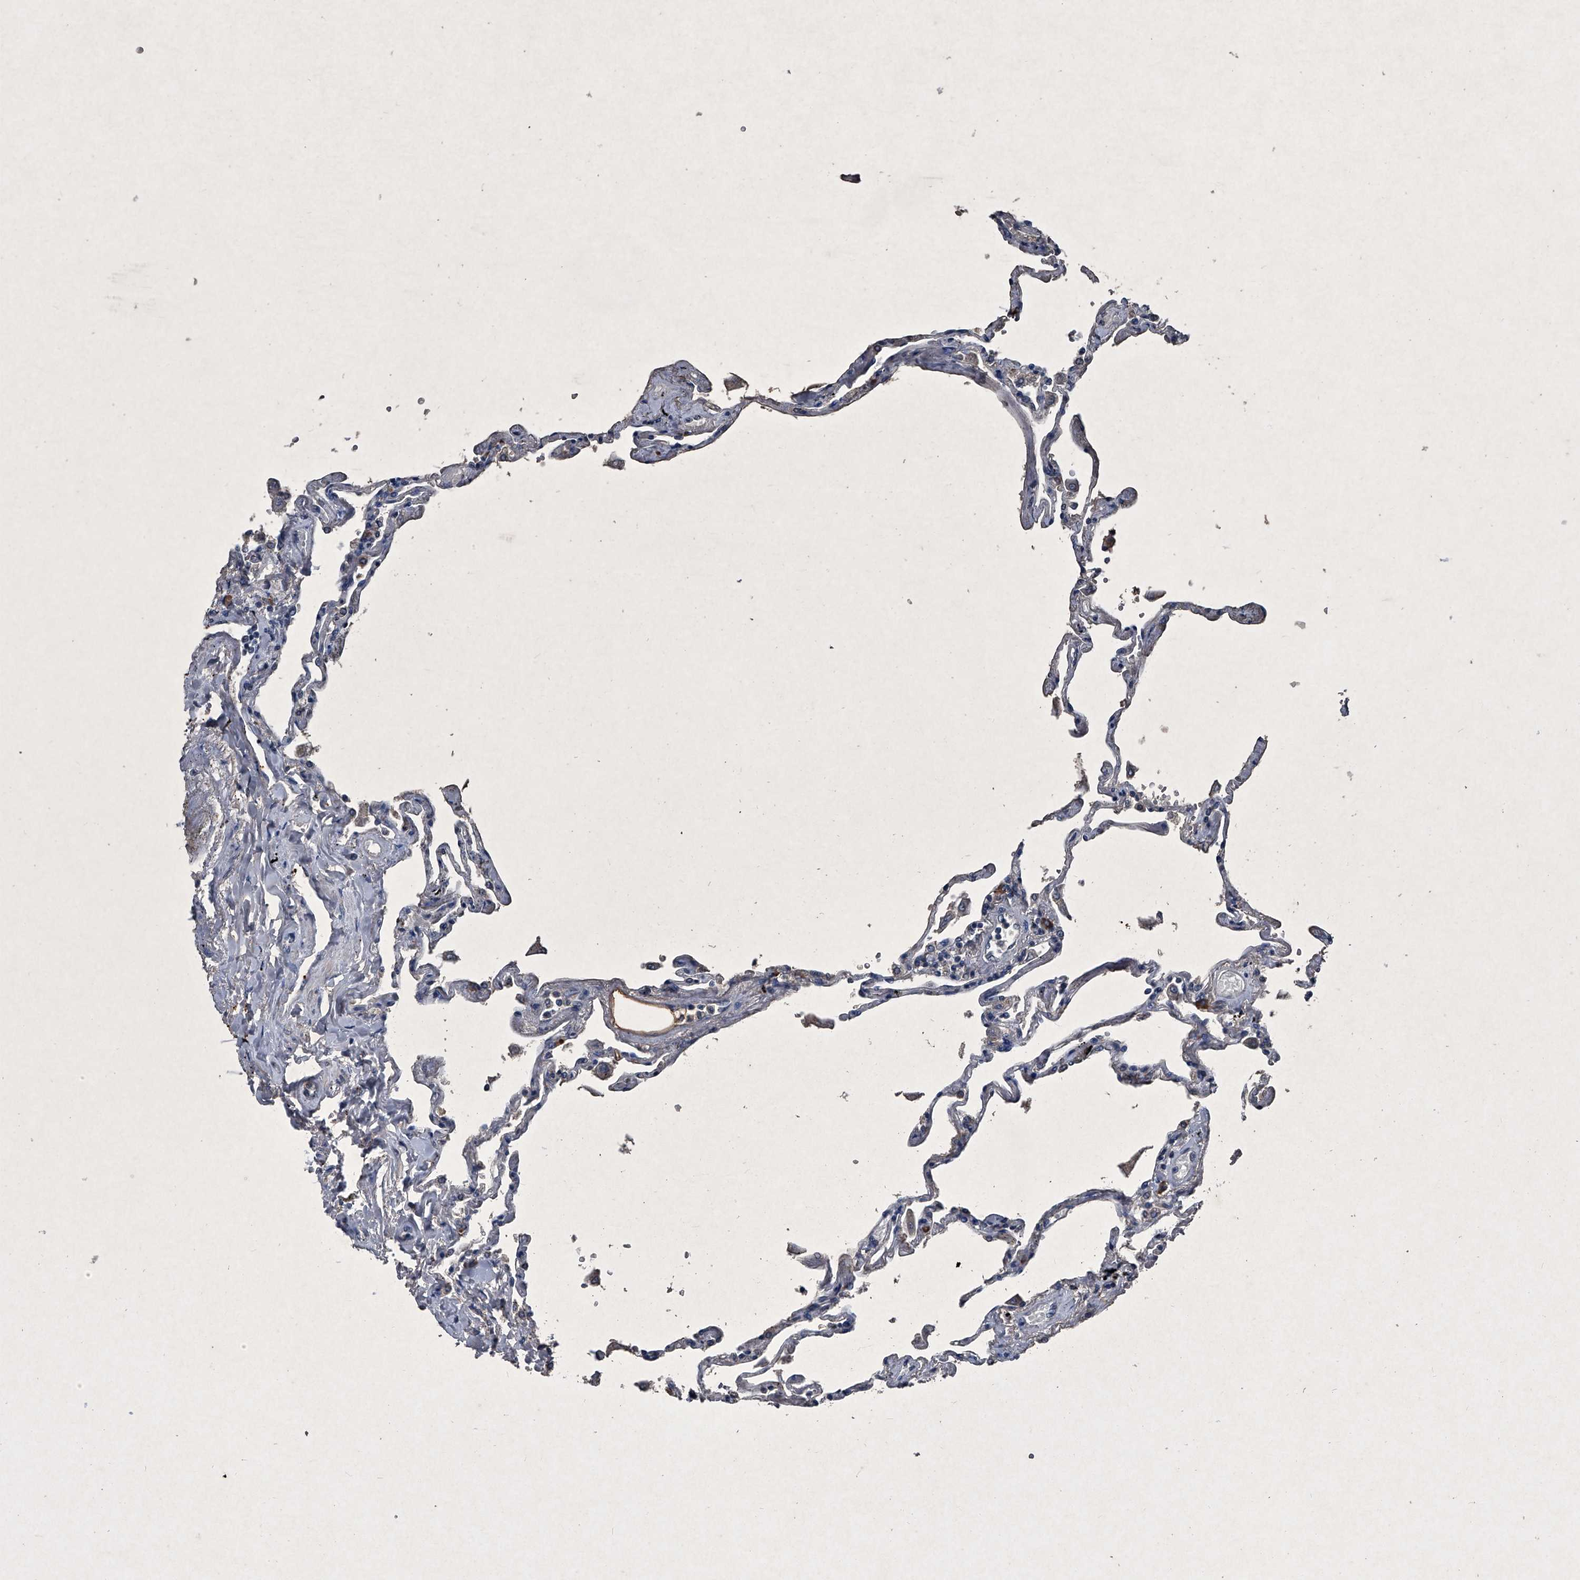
{"staining": {"intensity": "negative", "quantity": "none", "location": "none"}, "tissue": "lung", "cell_type": "Alveolar cells", "image_type": "normal", "snomed": [{"axis": "morphology", "description": "Normal tissue, NOS"}, {"axis": "topography", "description": "Lung"}], "caption": "This is a image of IHC staining of unremarkable lung, which shows no staining in alveolar cells. (DAB (3,3'-diaminobenzidine) IHC, high magnification).", "gene": "MAPKAP1", "patient": {"sex": "female", "age": 67}}